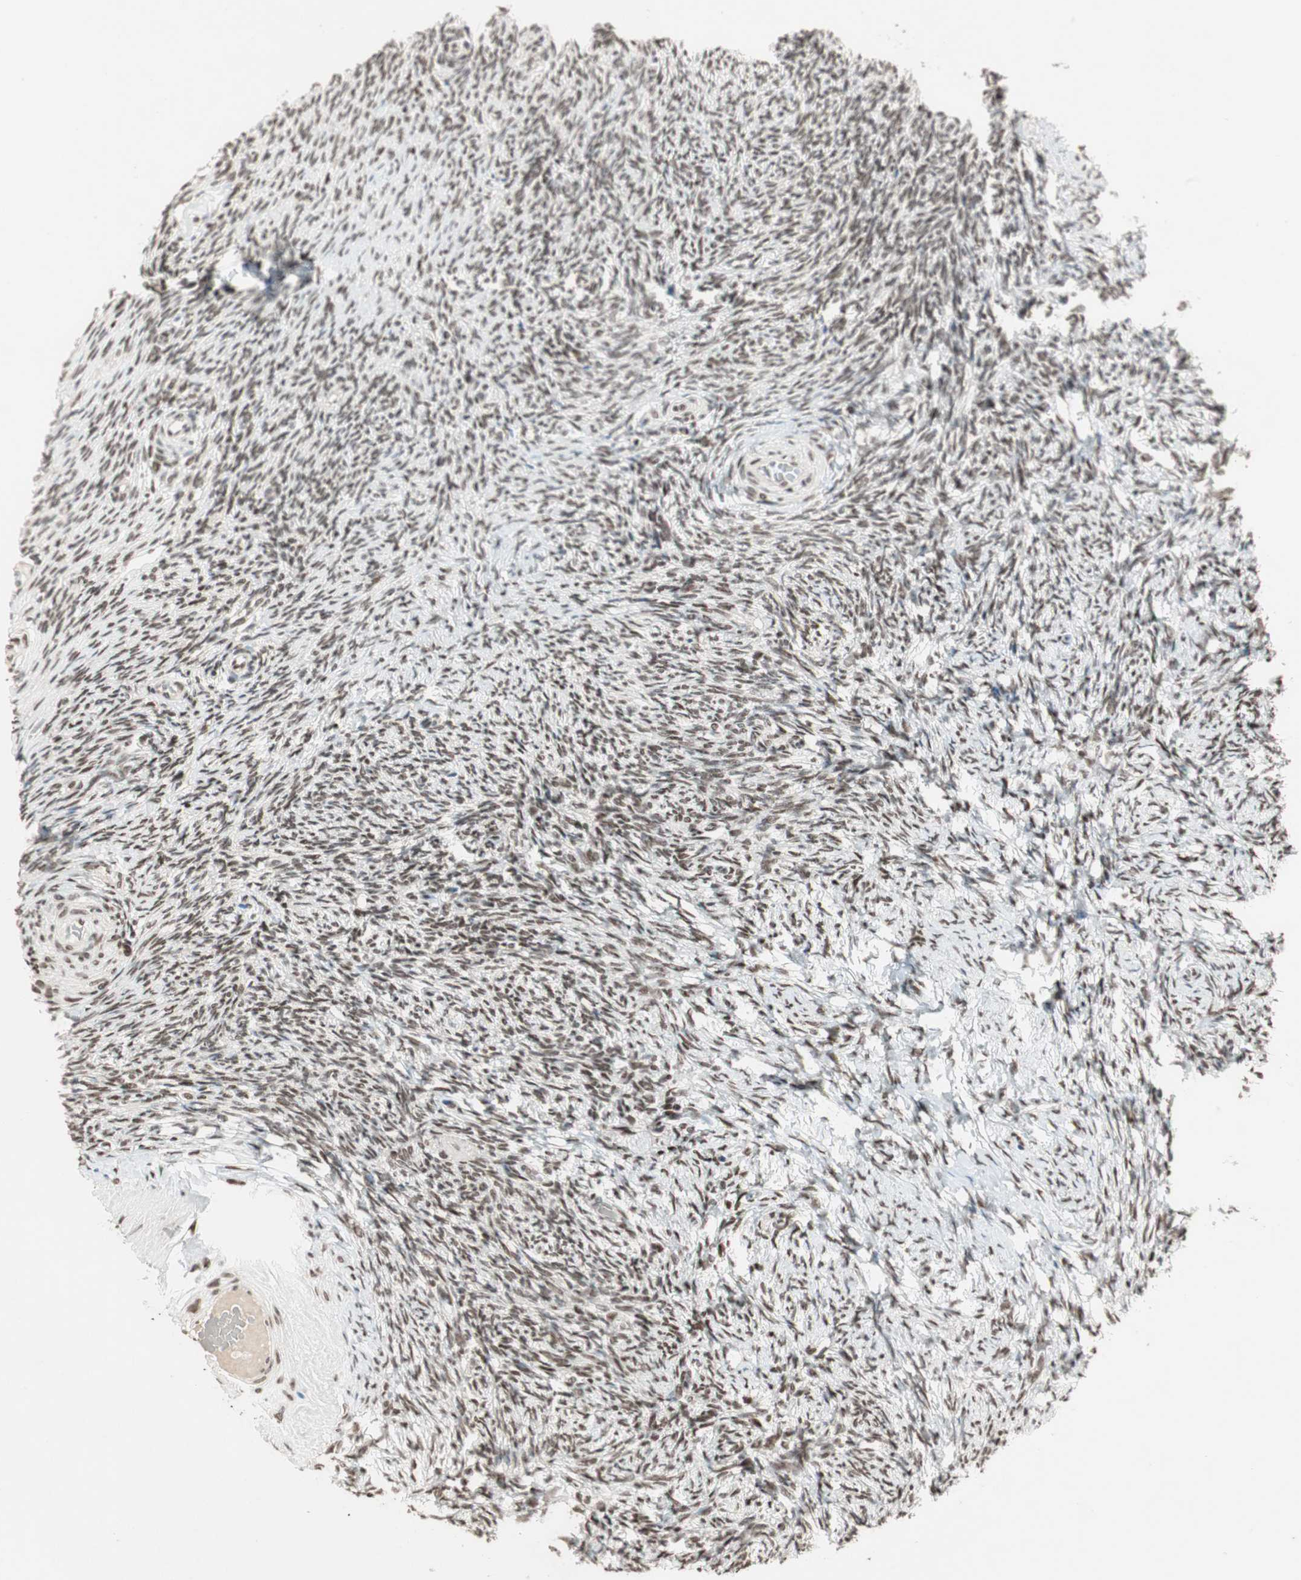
{"staining": {"intensity": "moderate", "quantity": ">75%", "location": "nuclear"}, "tissue": "ovary", "cell_type": "Follicle cells", "image_type": "normal", "snomed": [{"axis": "morphology", "description": "Normal tissue, NOS"}, {"axis": "topography", "description": "Ovary"}], "caption": "This photomicrograph demonstrates benign ovary stained with immunohistochemistry to label a protein in brown. The nuclear of follicle cells show moderate positivity for the protein. Nuclei are counter-stained blue.", "gene": "MDC1", "patient": {"sex": "female", "age": 60}}